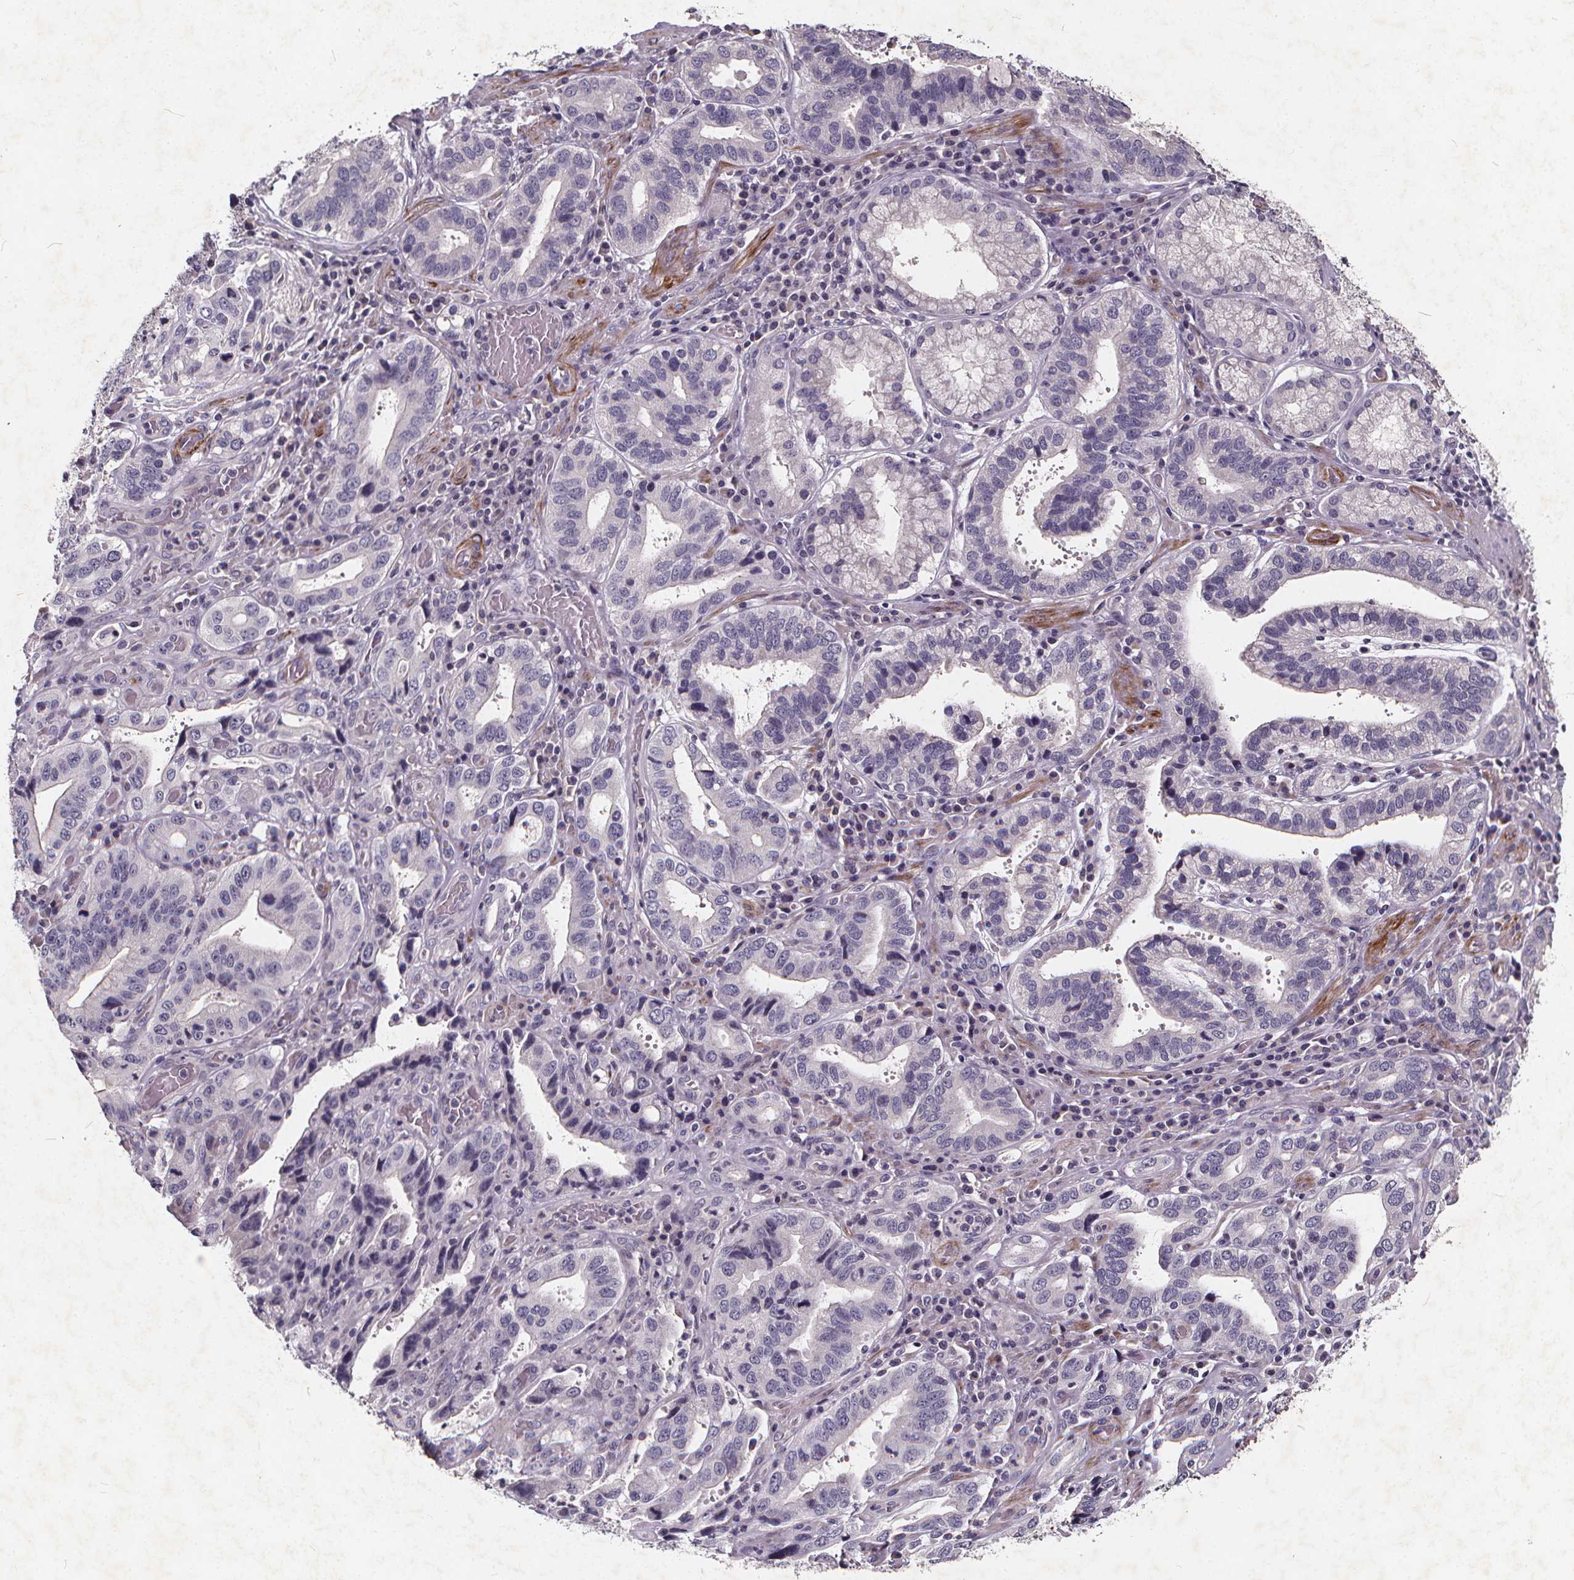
{"staining": {"intensity": "negative", "quantity": "none", "location": "none"}, "tissue": "stomach cancer", "cell_type": "Tumor cells", "image_type": "cancer", "snomed": [{"axis": "morphology", "description": "Adenocarcinoma, NOS"}, {"axis": "topography", "description": "Stomach, lower"}], "caption": "Adenocarcinoma (stomach) was stained to show a protein in brown. There is no significant positivity in tumor cells. (DAB (3,3'-diaminobenzidine) immunohistochemistry, high magnification).", "gene": "TSPAN14", "patient": {"sex": "female", "age": 76}}